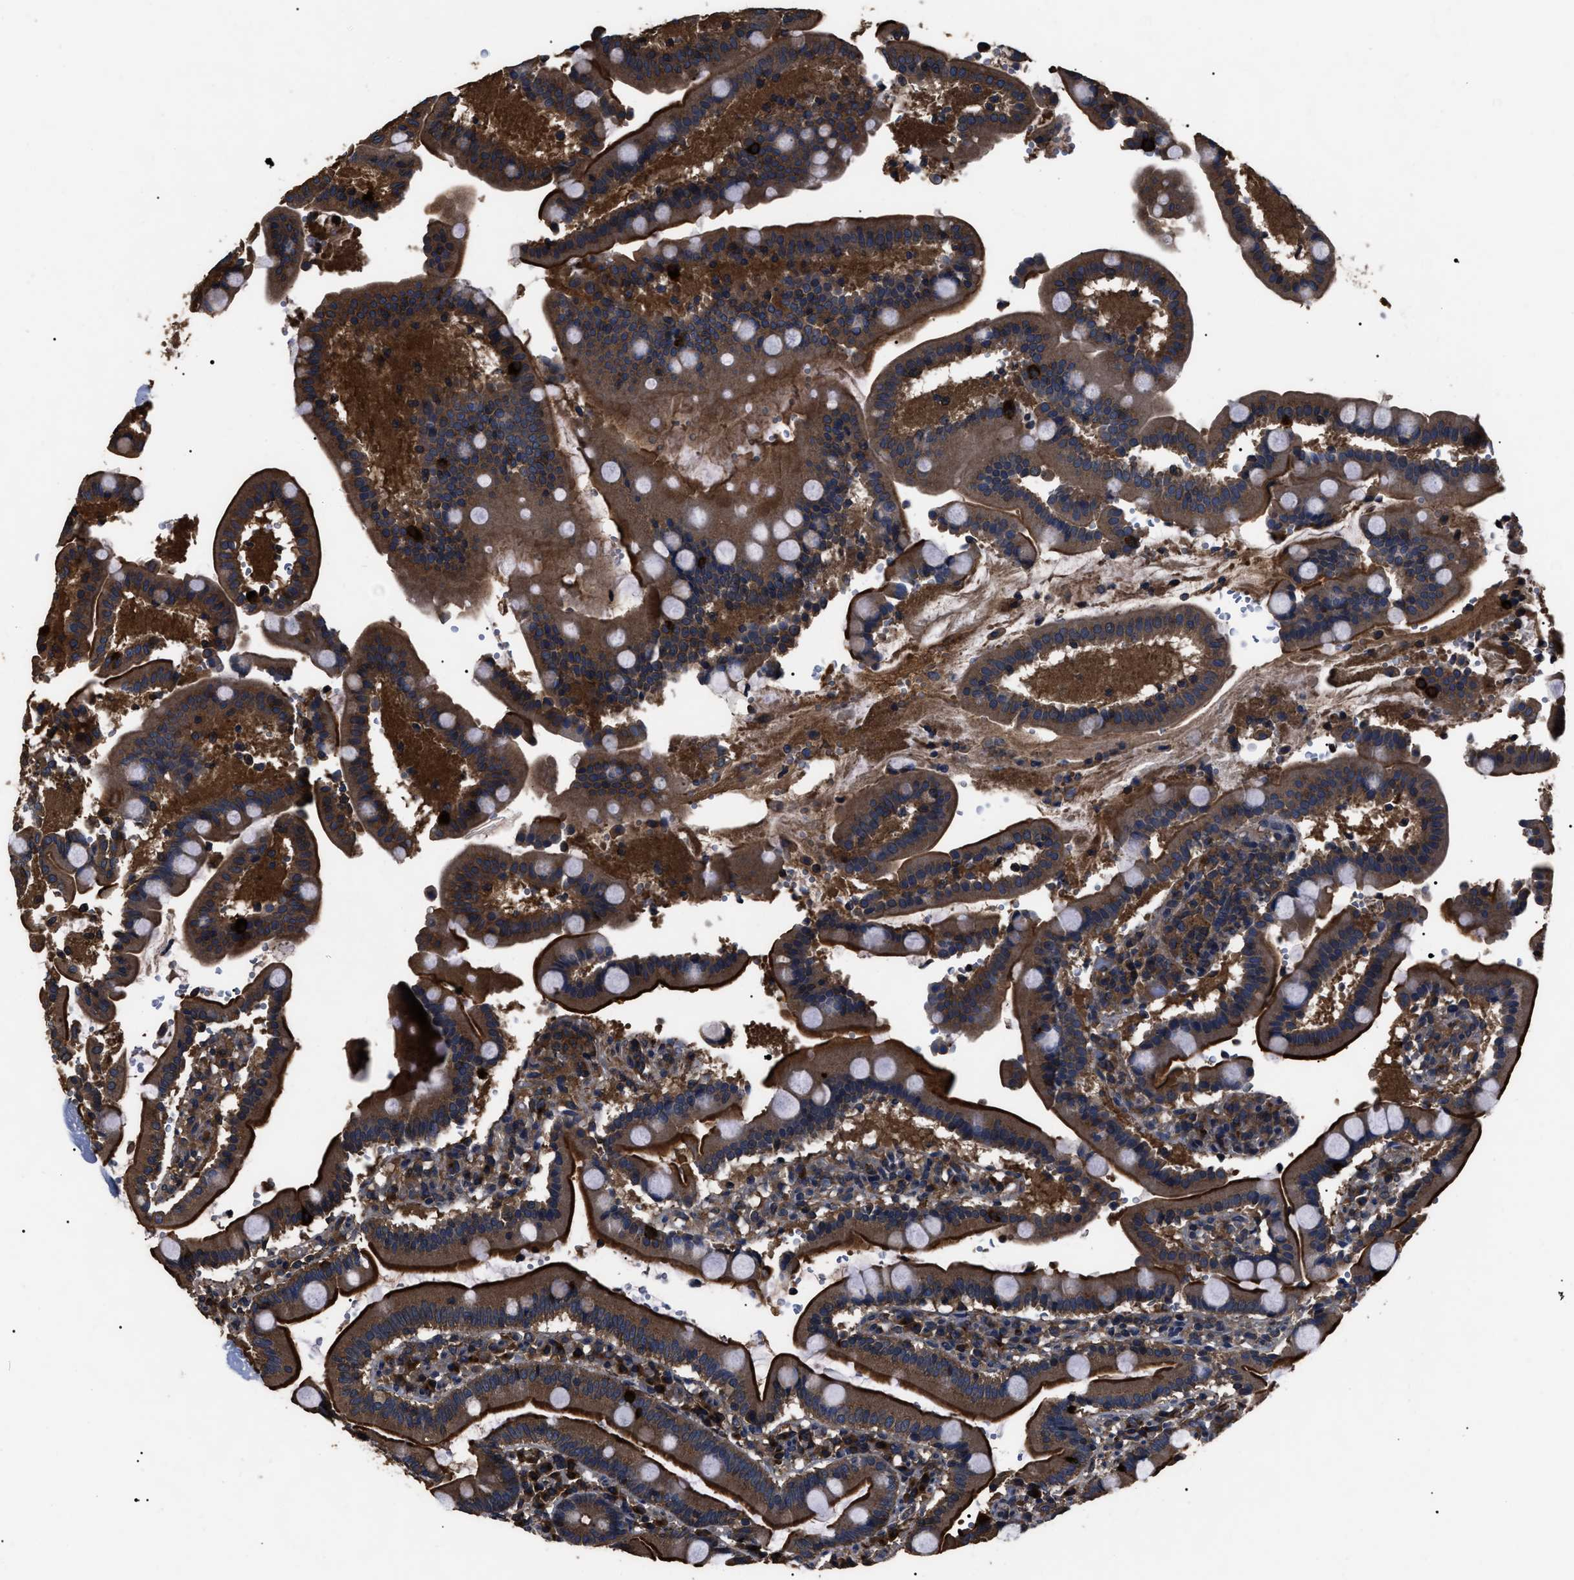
{"staining": {"intensity": "strong", "quantity": ">75%", "location": "cytoplasmic/membranous"}, "tissue": "duodenum", "cell_type": "Glandular cells", "image_type": "normal", "snomed": [{"axis": "morphology", "description": "Normal tissue, NOS"}, {"axis": "topography", "description": "Small intestine, NOS"}], "caption": "Immunohistochemical staining of unremarkable human duodenum exhibits strong cytoplasmic/membranous protein positivity in about >75% of glandular cells.", "gene": "RNF216", "patient": {"sex": "female", "age": 71}}